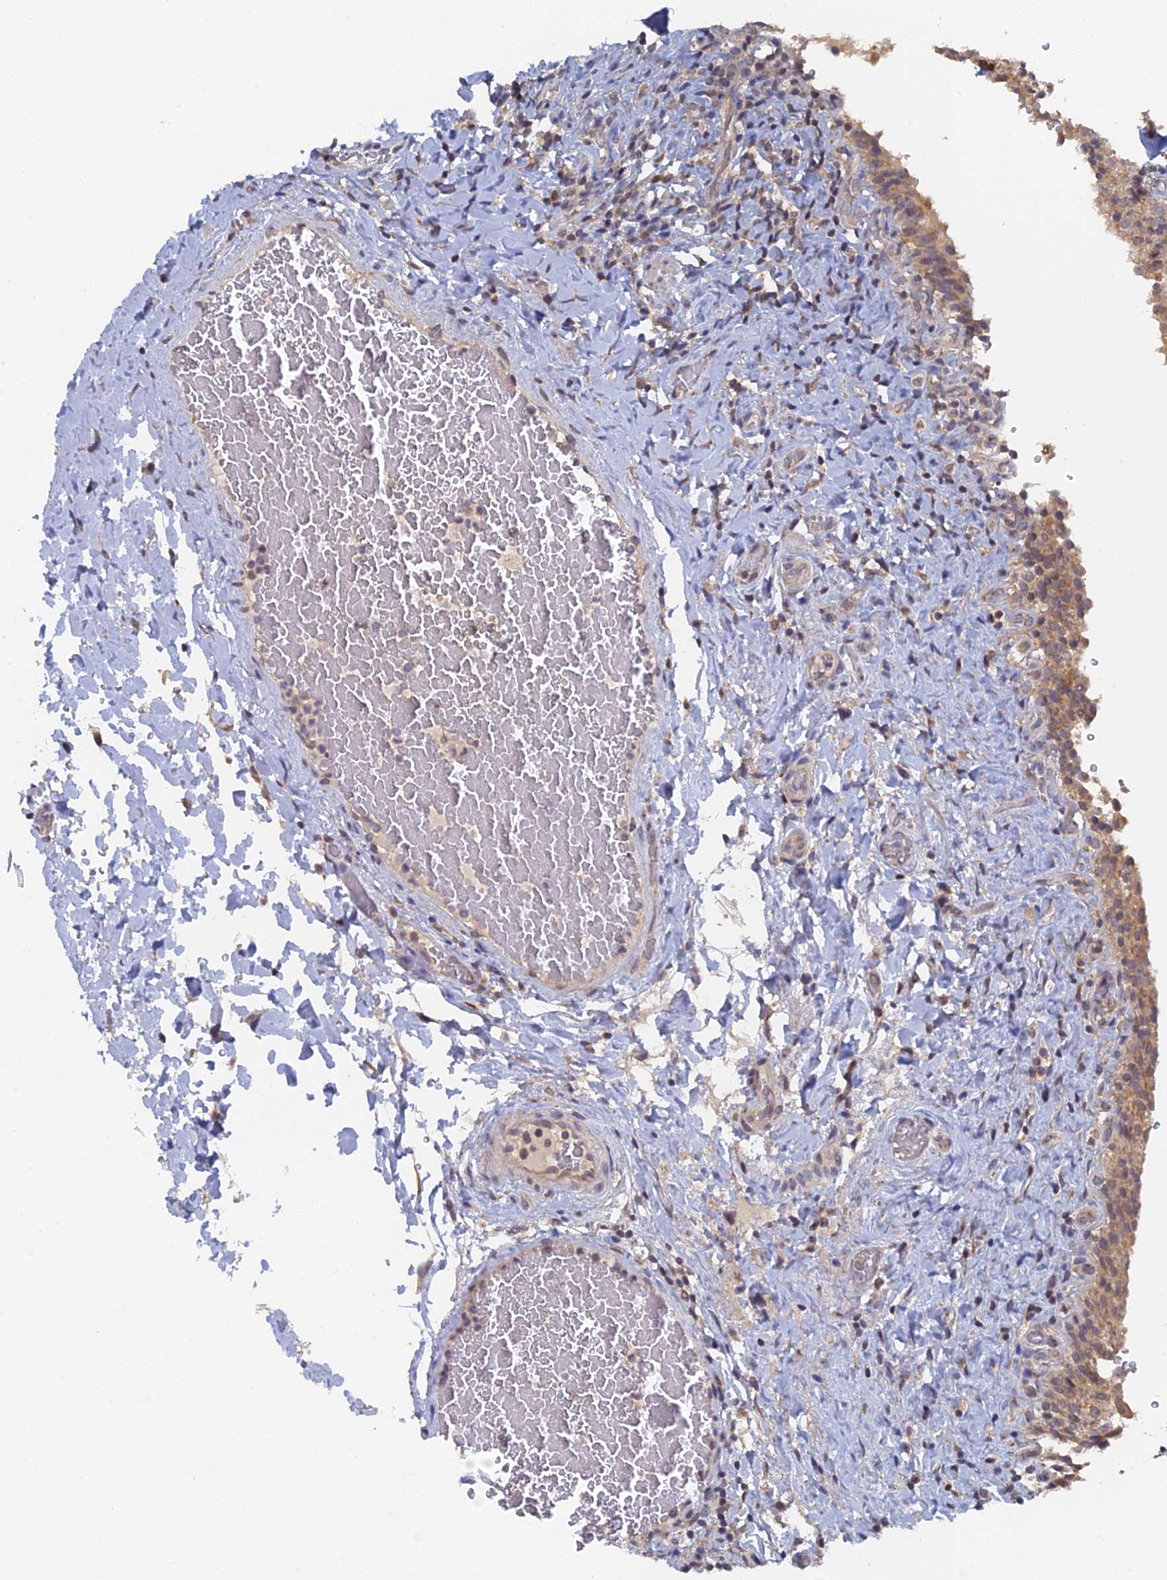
{"staining": {"intensity": "moderate", "quantity": ">75%", "location": "cytoplasmic/membranous"}, "tissue": "urinary bladder", "cell_type": "Urothelial cells", "image_type": "normal", "snomed": [{"axis": "morphology", "description": "Normal tissue, NOS"}, {"axis": "morphology", "description": "Inflammation, NOS"}, {"axis": "topography", "description": "Urinary bladder"}], "caption": "Urinary bladder stained with immunohistochemistry (IHC) reveals moderate cytoplasmic/membranous staining in approximately >75% of urothelial cells. The staining was performed using DAB, with brown indicating positive protein expression. Nuclei are stained blue with hematoxylin.", "gene": "MIGA2", "patient": {"sex": "male", "age": 64}}